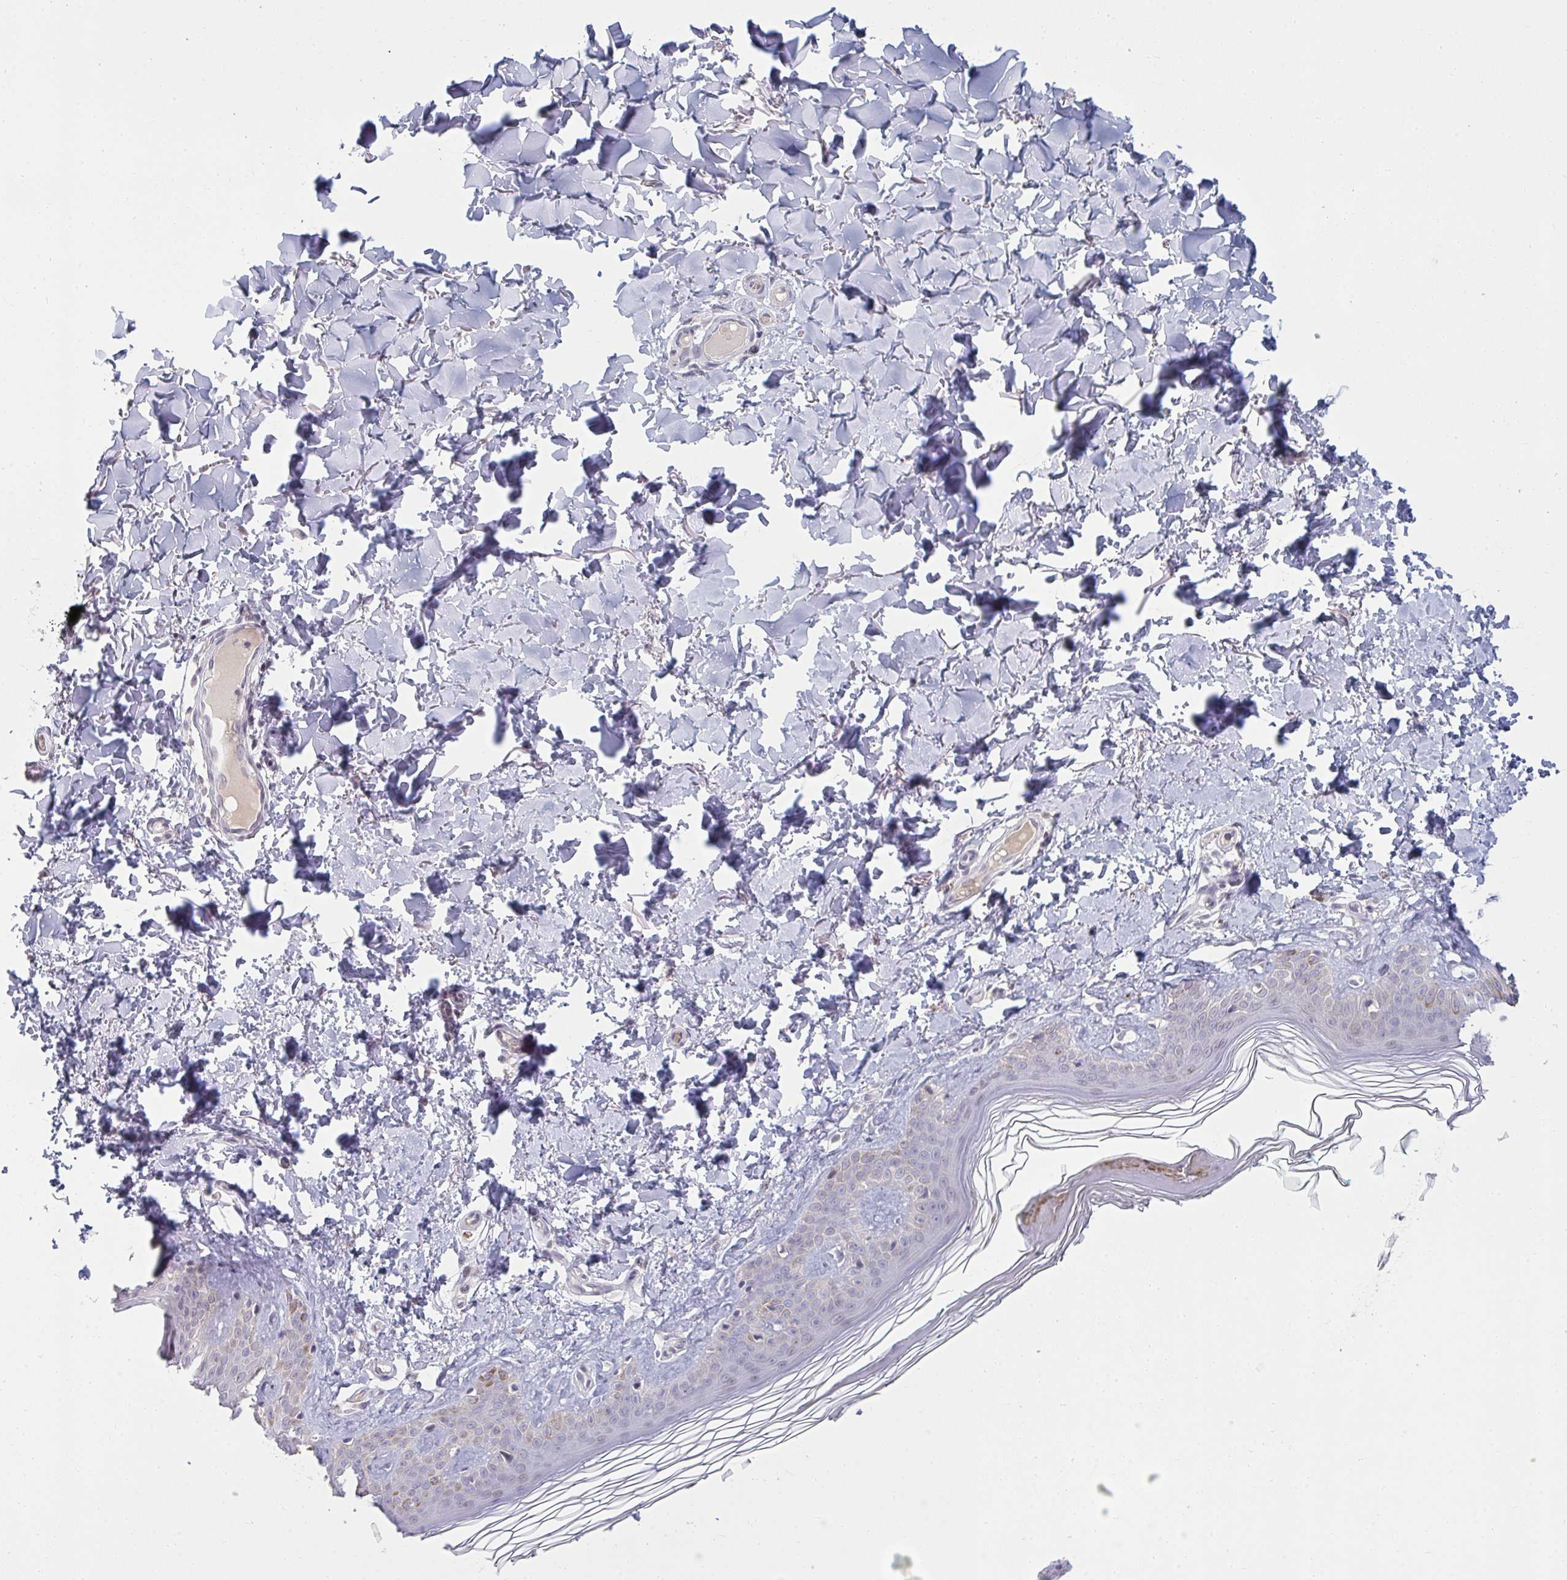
{"staining": {"intensity": "negative", "quantity": "none", "location": "none"}, "tissue": "skin", "cell_type": "Fibroblasts", "image_type": "normal", "snomed": [{"axis": "morphology", "description": "Normal tissue, NOS"}, {"axis": "topography", "description": "Skin"}, {"axis": "topography", "description": "Peripheral nerve tissue"}], "caption": "Human skin stained for a protein using immunohistochemistry (IHC) reveals no expression in fibroblasts.", "gene": "RNASEH1", "patient": {"sex": "female", "age": 45}}